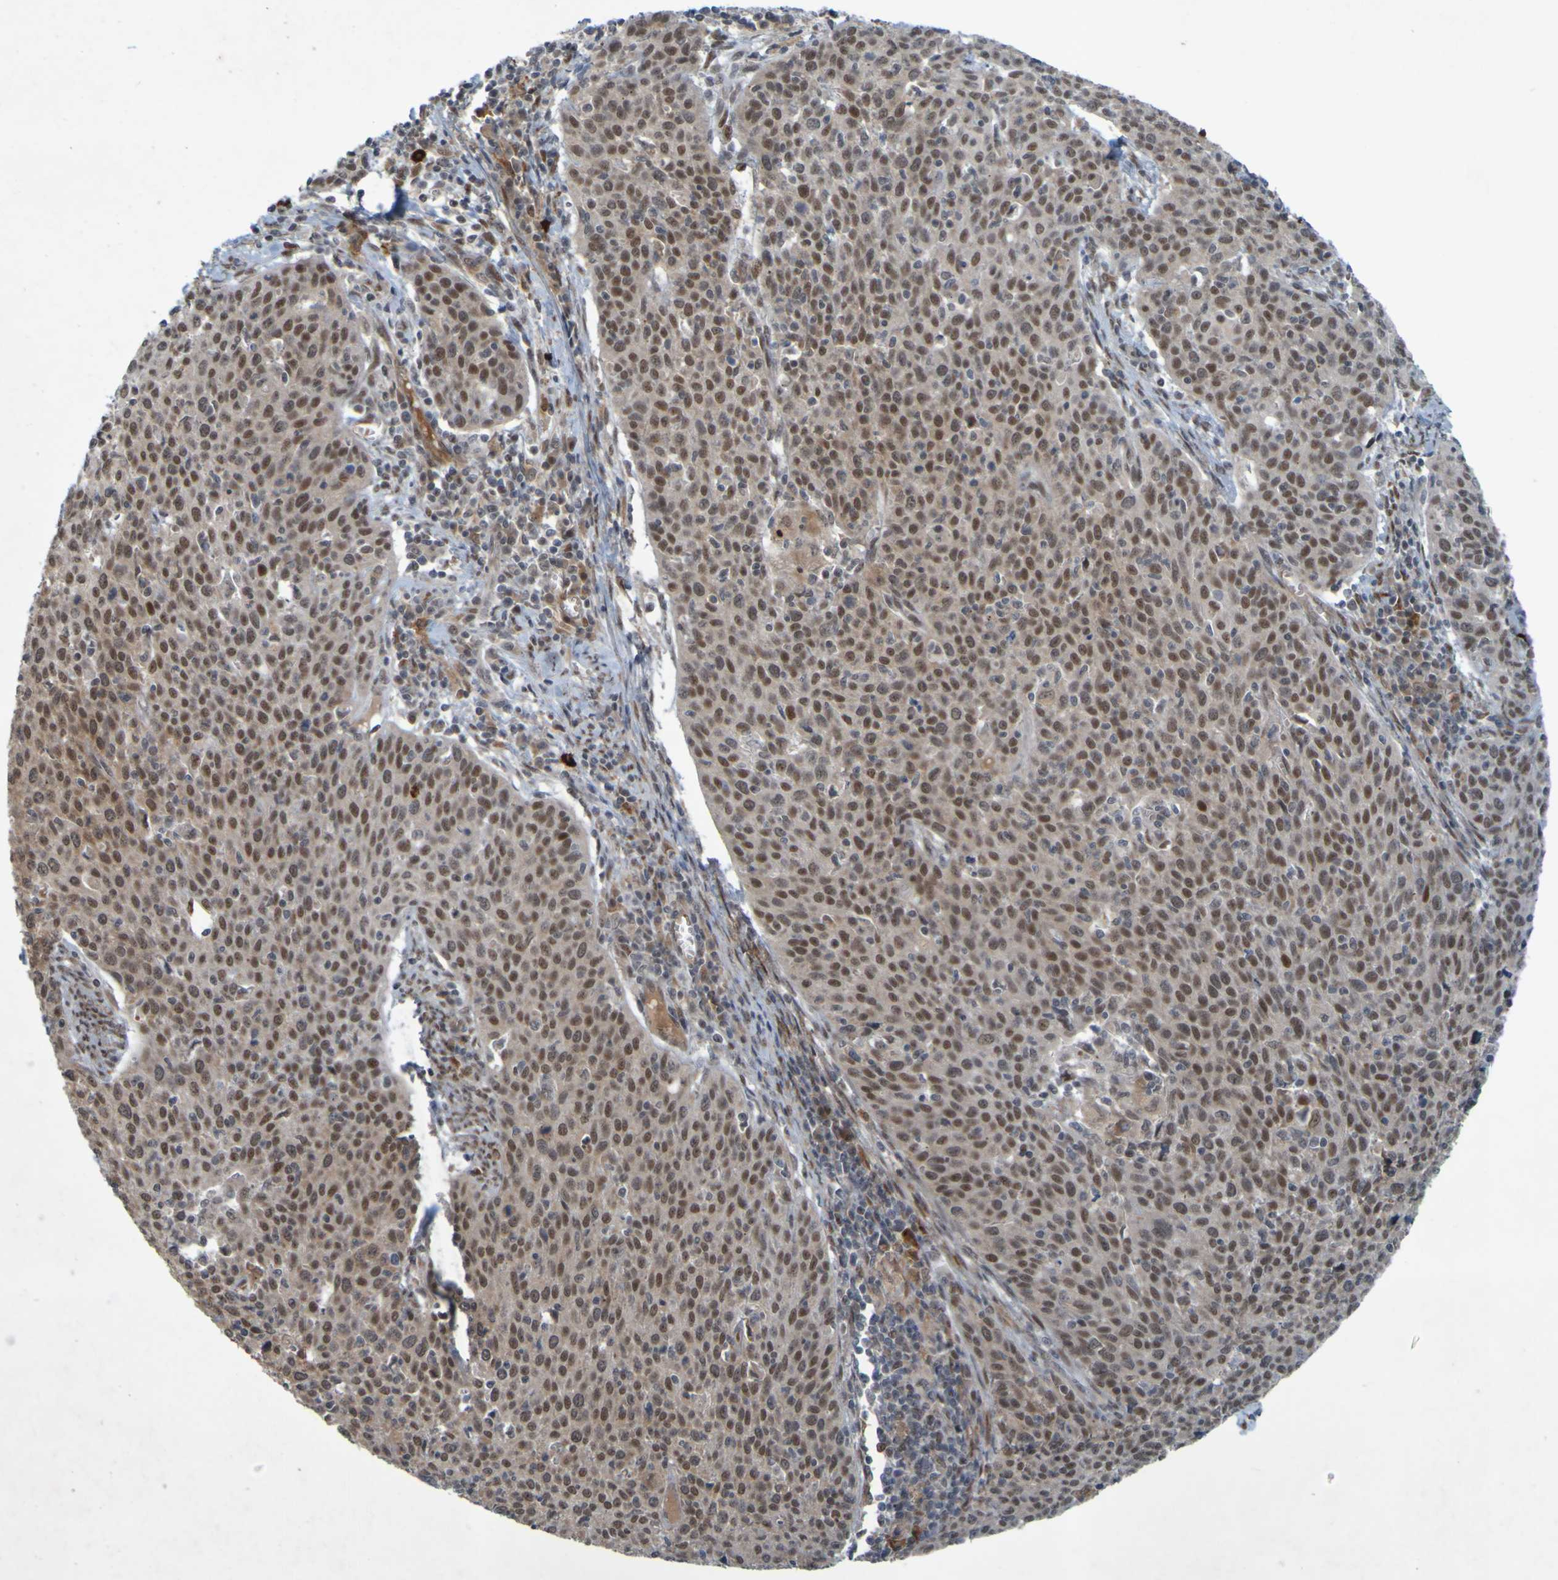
{"staining": {"intensity": "moderate", "quantity": ">75%", "location": "cytoplasmic/membranous,nuclear"}, "tissue": "cervical cancer", "cell_type": "Tumor cells", "image_type": "cancer", "snomed": [{"axis": "morphology", "description": "Squamous cell carcinoma, NOS"}, {"axis": "topography", "description": "Cervix"}], "caption": "A high-resolution histopathology image shows IHC staining of cervical cancer, which displays moderate cytoplasmic/membranous and nuclear staining in approximately >75% of tumor cells.", "gene": "MCPH1", "patient": {"sex": "female", "age": 38}}